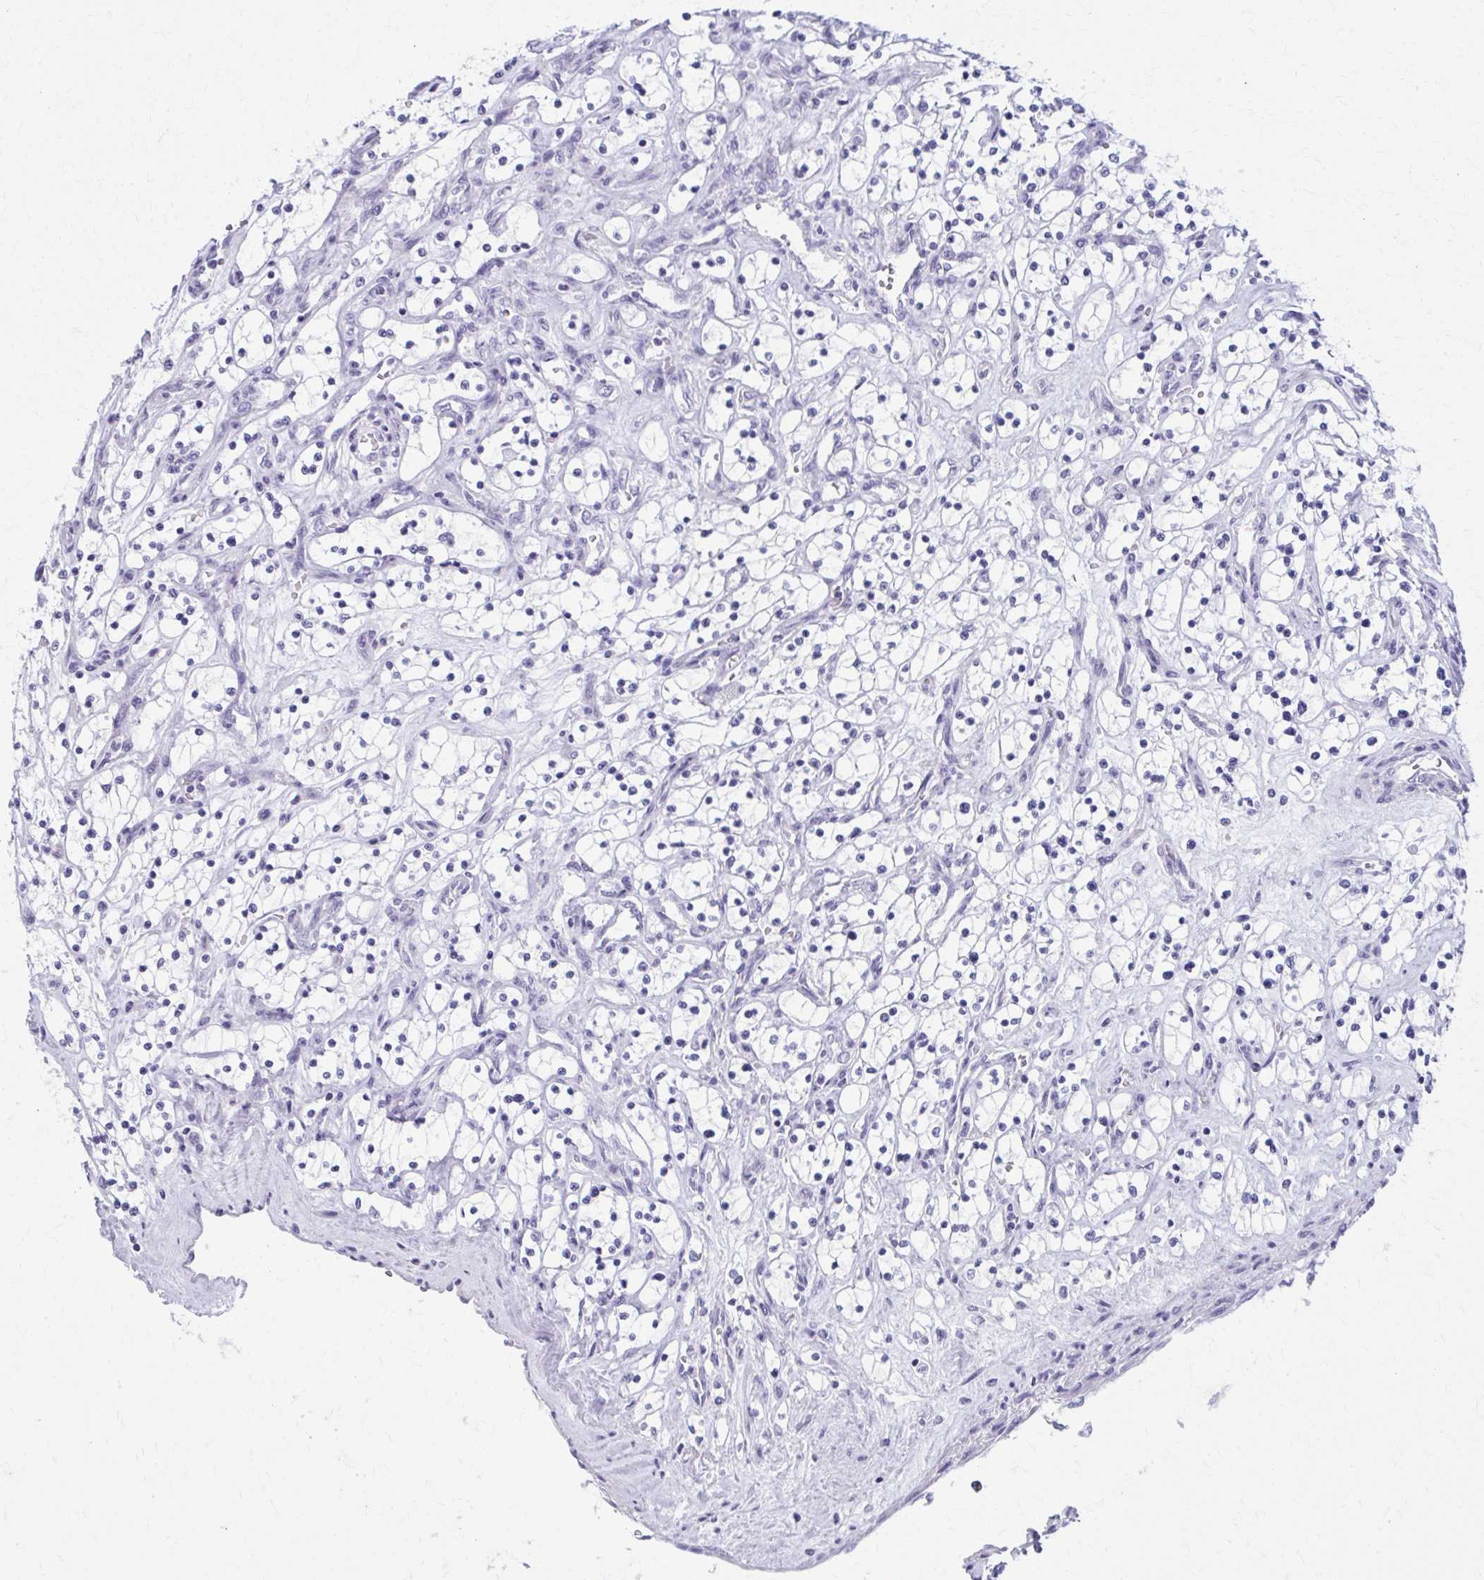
{"staining": {"intensity": "negative", "quantity": "none", "location": "none"}, "tissue": "renal cancer", "cell_type": "Tumor cells", "image_type": "cancer", "snomed": [{"axis": "morphology", "description": "Adenocarcinoma, NOS"}, {"axis": "topography", "description": "Kidney"}], "caption": "DAB (3,3'-diaminobenzidine) immunohistochemical staining of renal cancer (adenocarcinoma) shows no significant staining in tumor cells.", "gene": "MPLKIP", "patient": {"sex": "female", "age": 69}}